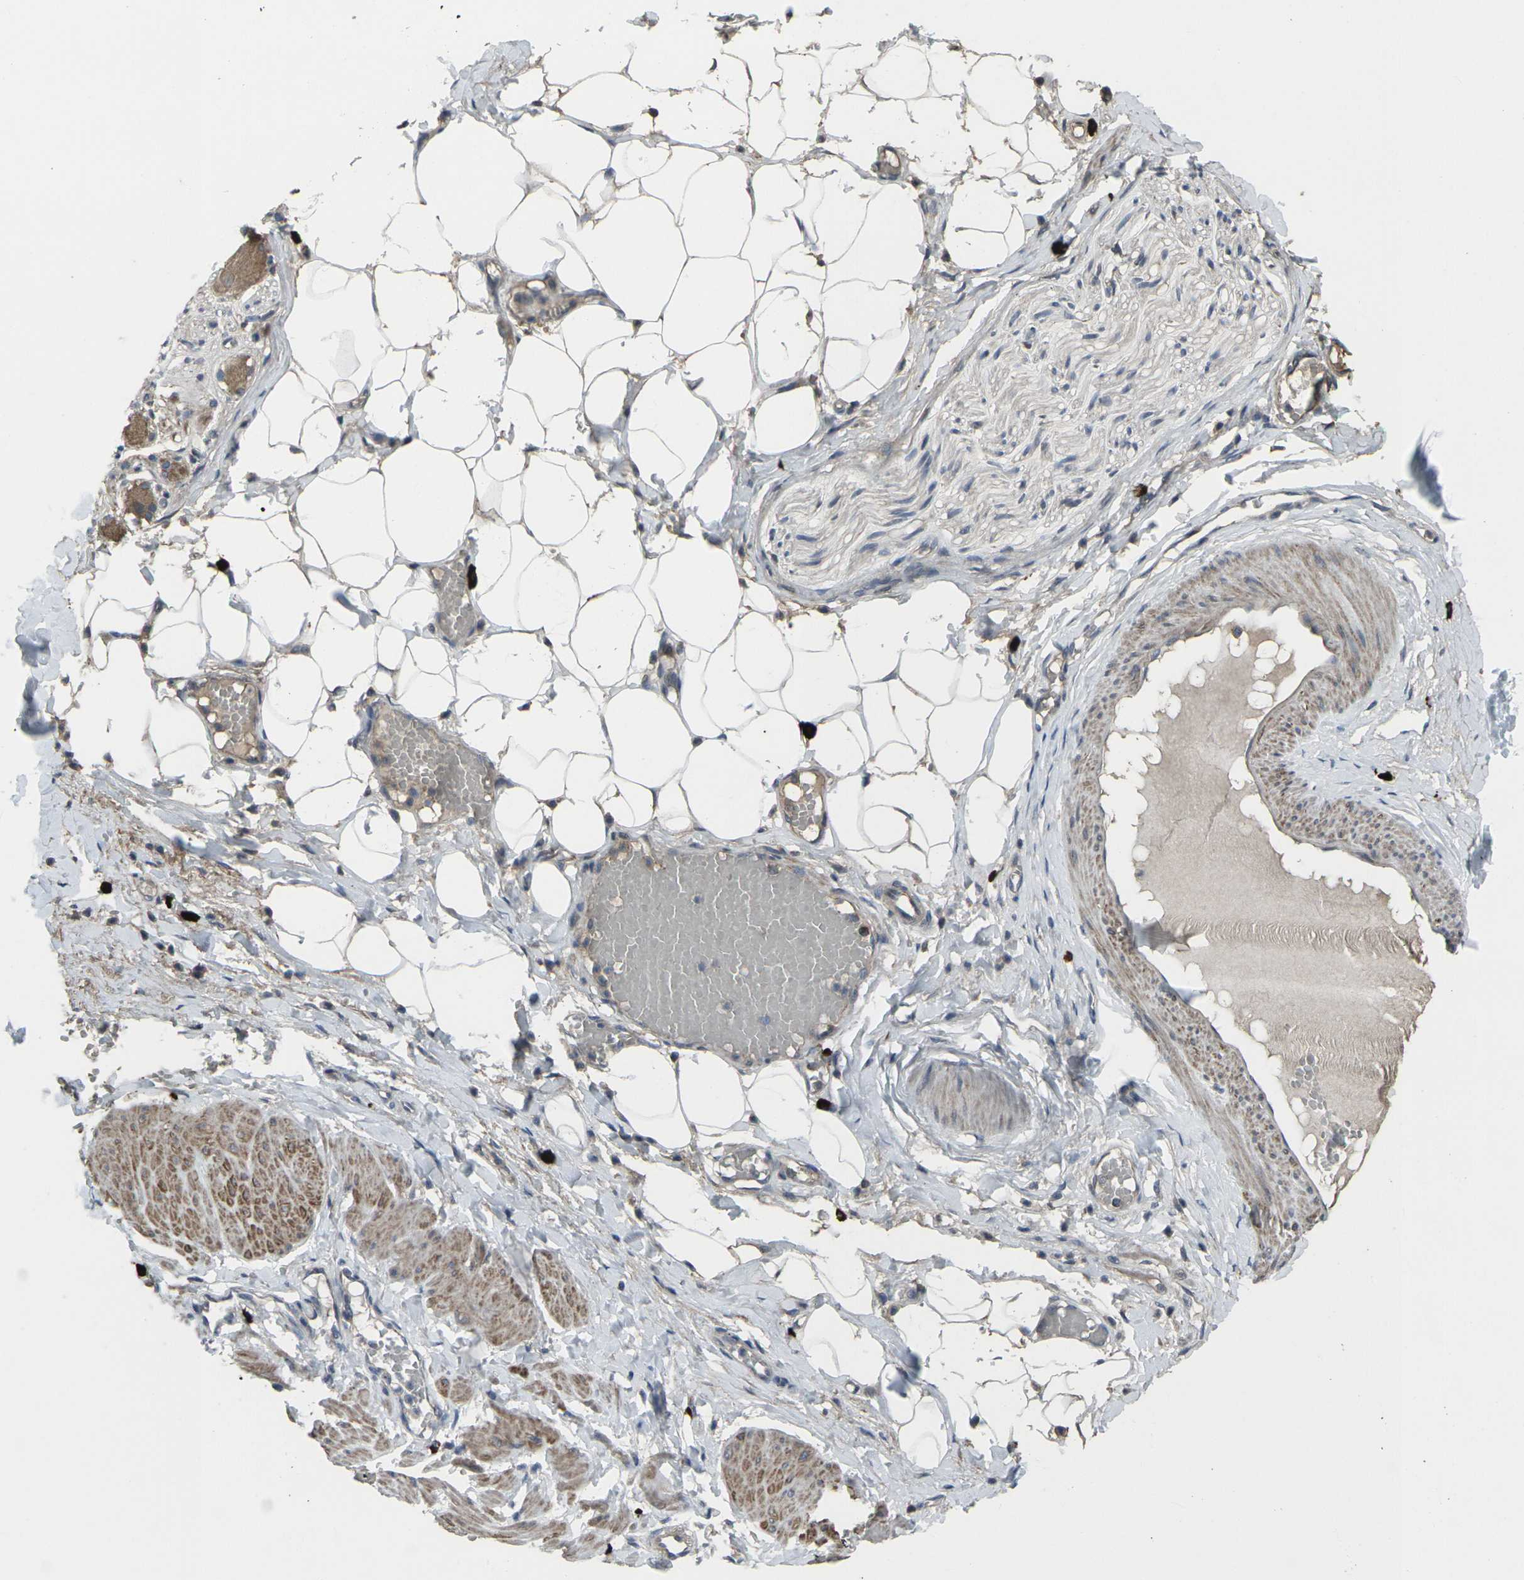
{"staining": {"intensity": "negative", "quantity": "none", "location": "none"}, "tissue": "adipose tissue", "cell_type": "Adipocytes", "image_type": "normal", "snomed": [{"axis": "morphology", "description": "Normal tissue, NOS"}, {"axis": "topography", "description": "Soft tissue"}, {"axis": "topography", "description": "Vascular tissue"}], "caption": "IHC micrograph of unremarkable adipose tissue: human adipose tissue stained with DAB (3,3'-diaminobenzidine) exhibits no significant protein expression in adipocytes.", "gene": "CCR10", "patient": {"sex": "female", "age": 35}}